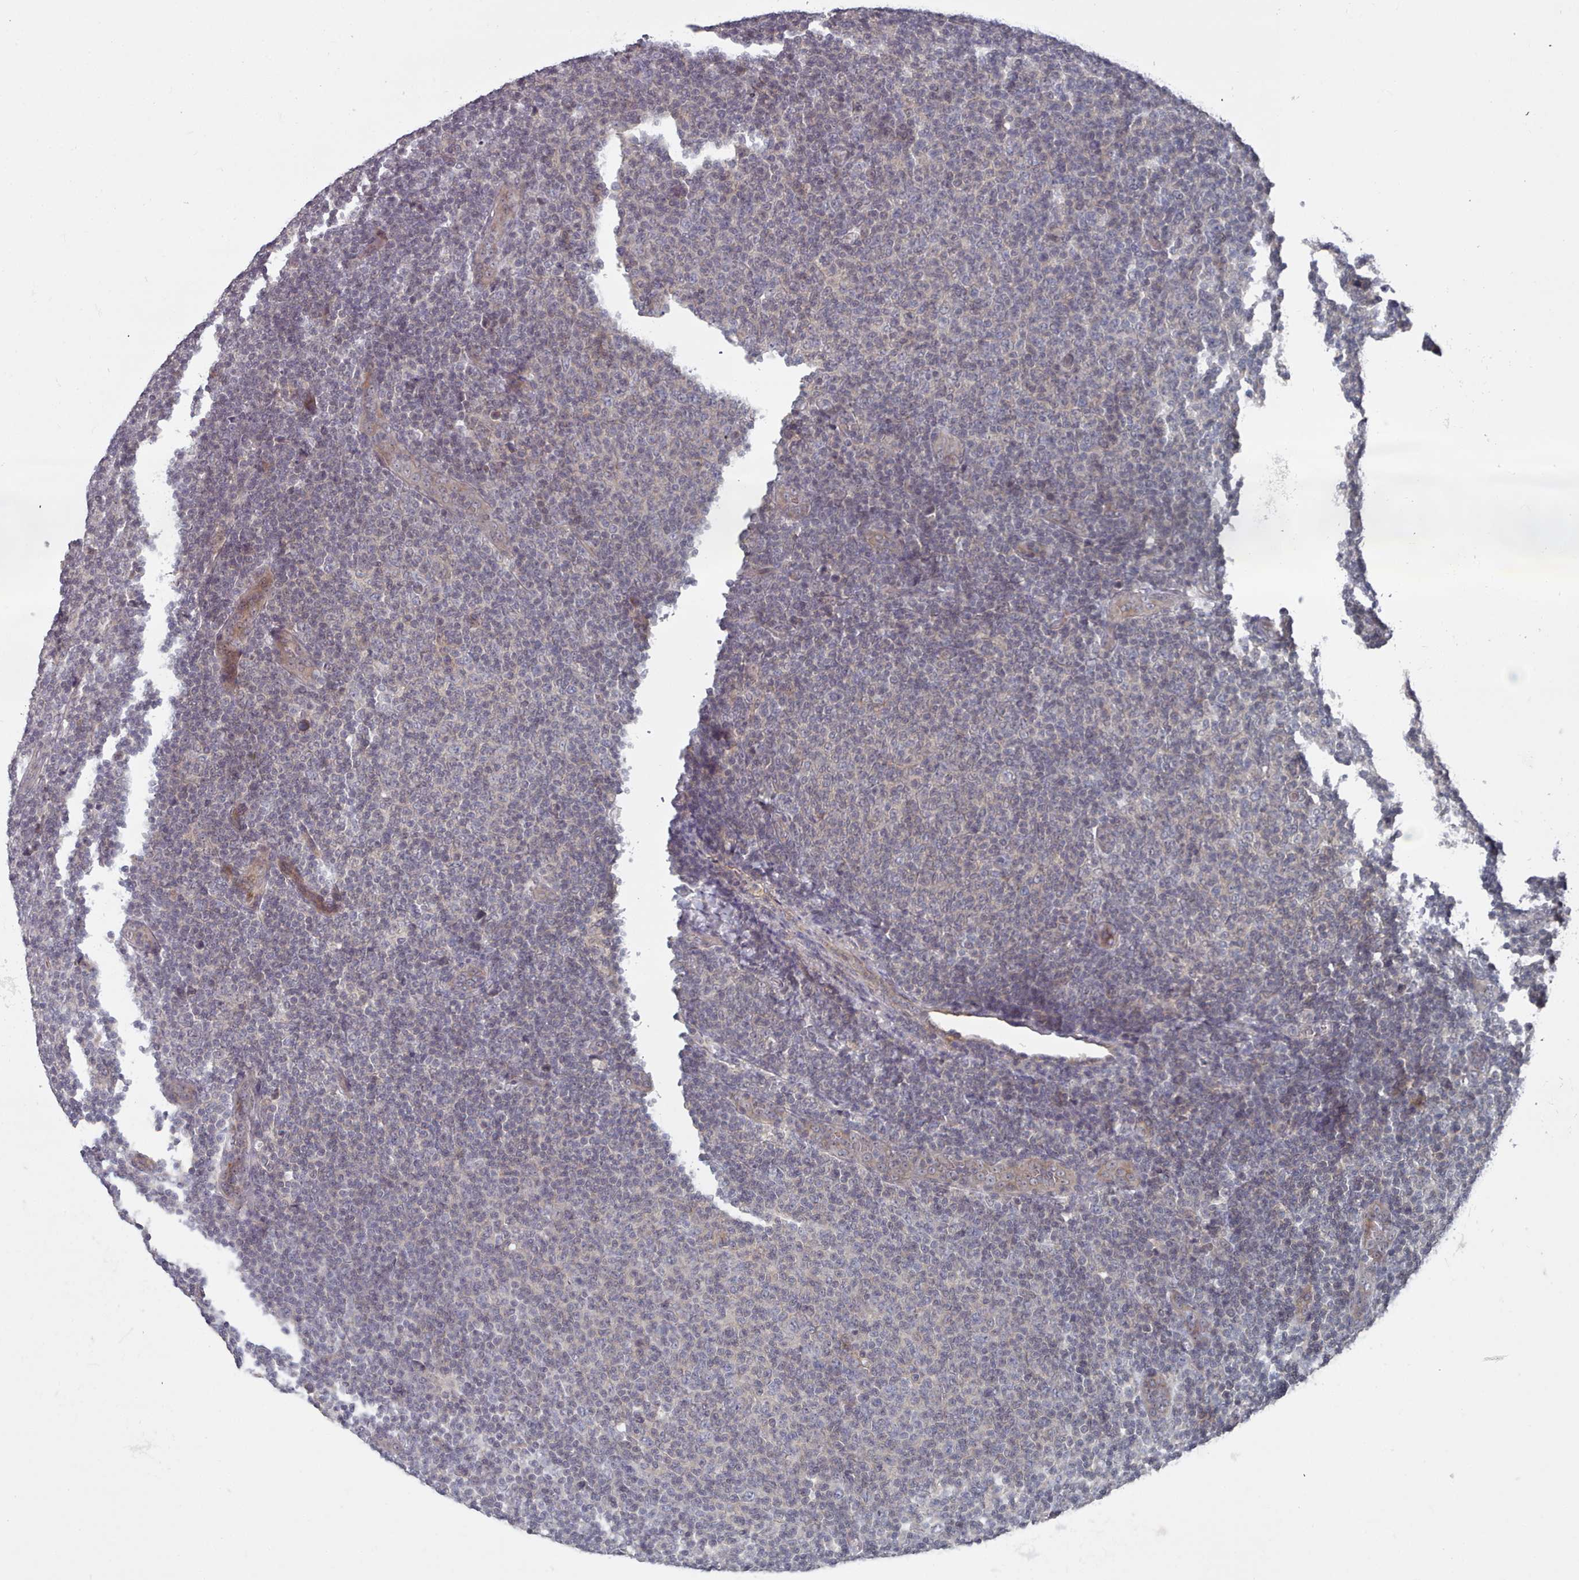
{"staining": {"intensity": "negative", "quantity": "none", "location": "none"}, "tissue": "lymphoma", "cell_type": "Tumor cells", "image_type": "cancer", "snomed": [{"axis": "morphology", "description": "Malignant lymphoma, non-Hodgkin's type, Low grade"}, {"axis": "topography", "description": "Lymph node"}], "caption": "DAB (3,3'-diaminobenzidine) immunohistochemical staining of human lymphoma reveals no significant expression in tumor cells.", "gene": "HYAL3", "patient": {"sex": "male", "age": 66}}